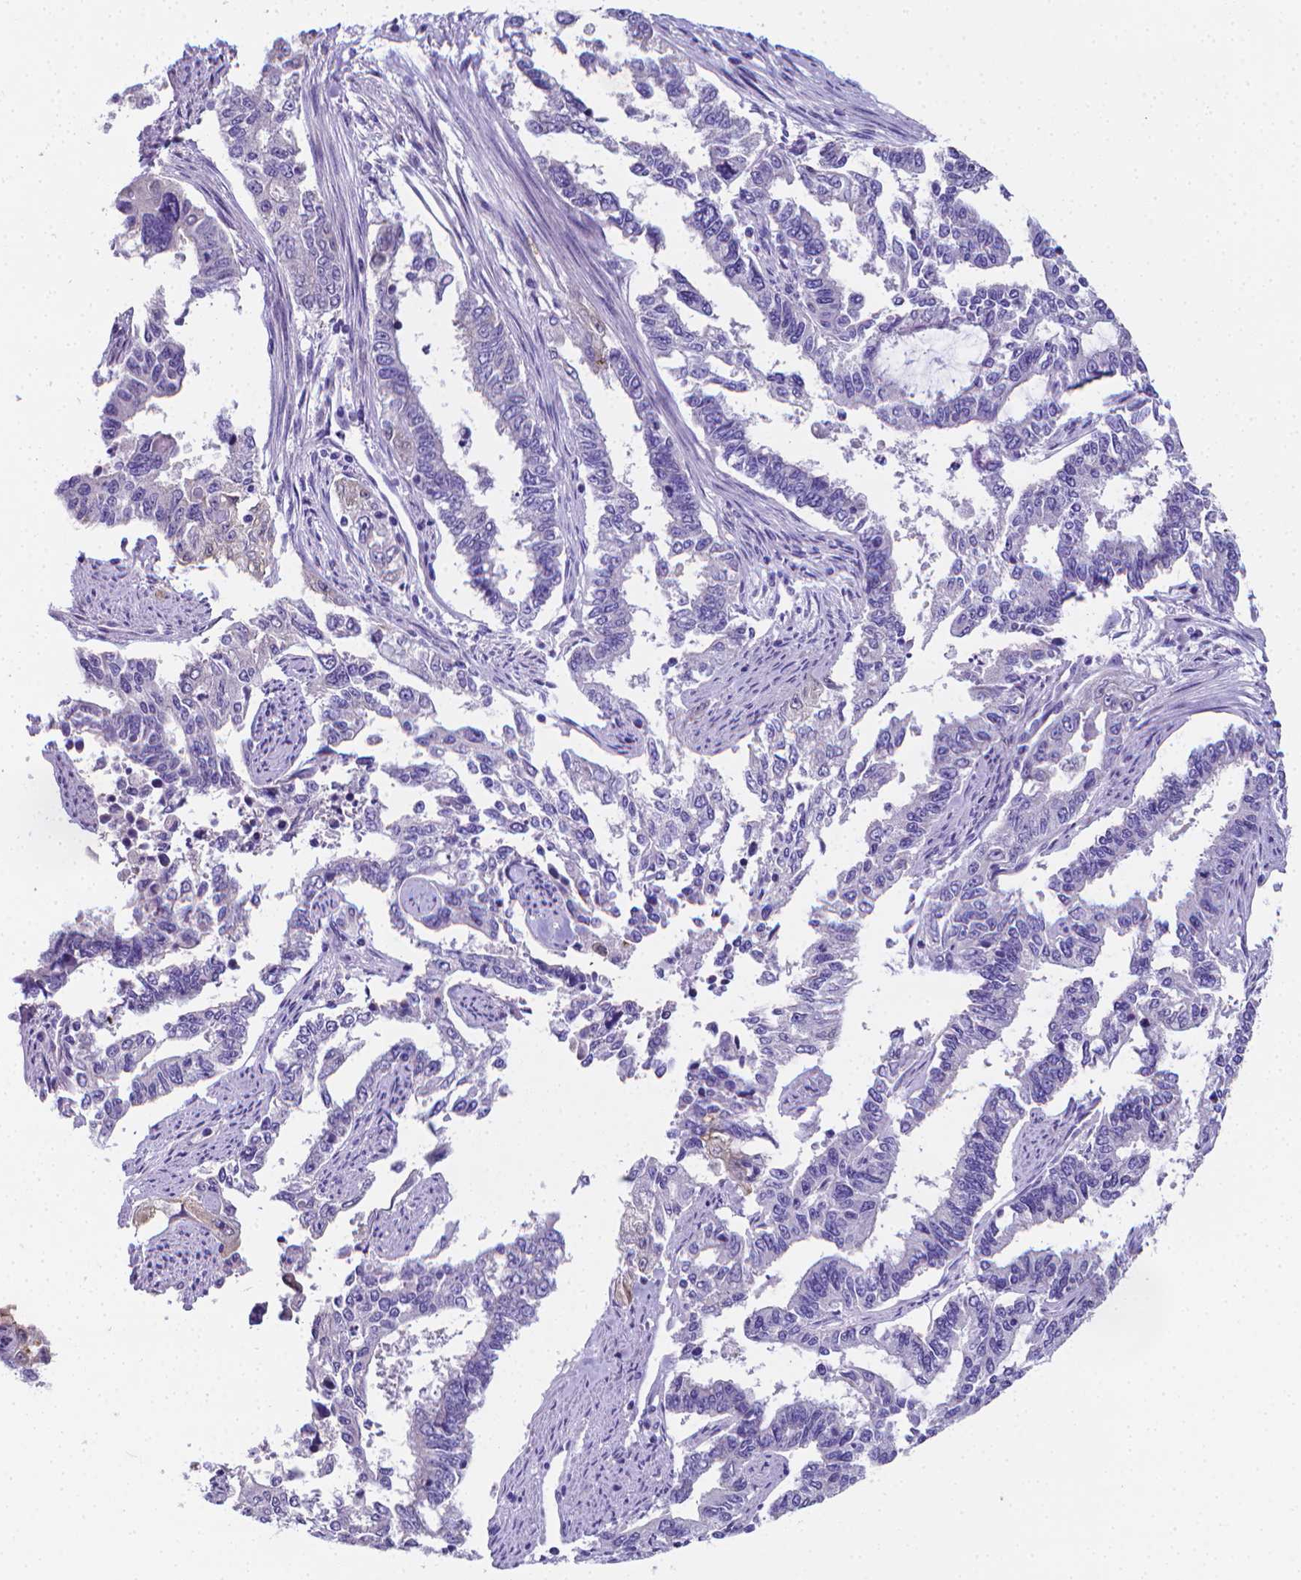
{"staining": {"intensity": "negative", "quantity": "none", "location": "none"}, "tissue": "endometrial cancer", "cell_type": "Tumor cells", "image_type": "cancer", "snomed": [{"axis": "morphology", "description": "Adenocarcinoma, NOS"}, {"axis": "topography", "description": "Uterus"}], "caption": "High magnification brightfield microscopy of endometrial cancer stained with DAB (3,3'-diaminobenzidine) (brown) and counterstained with hematoxylin (blue): tumor cells show no significant expression.", "gene": "LRRC73", "patient": {"sex": "female", "age": 59}}